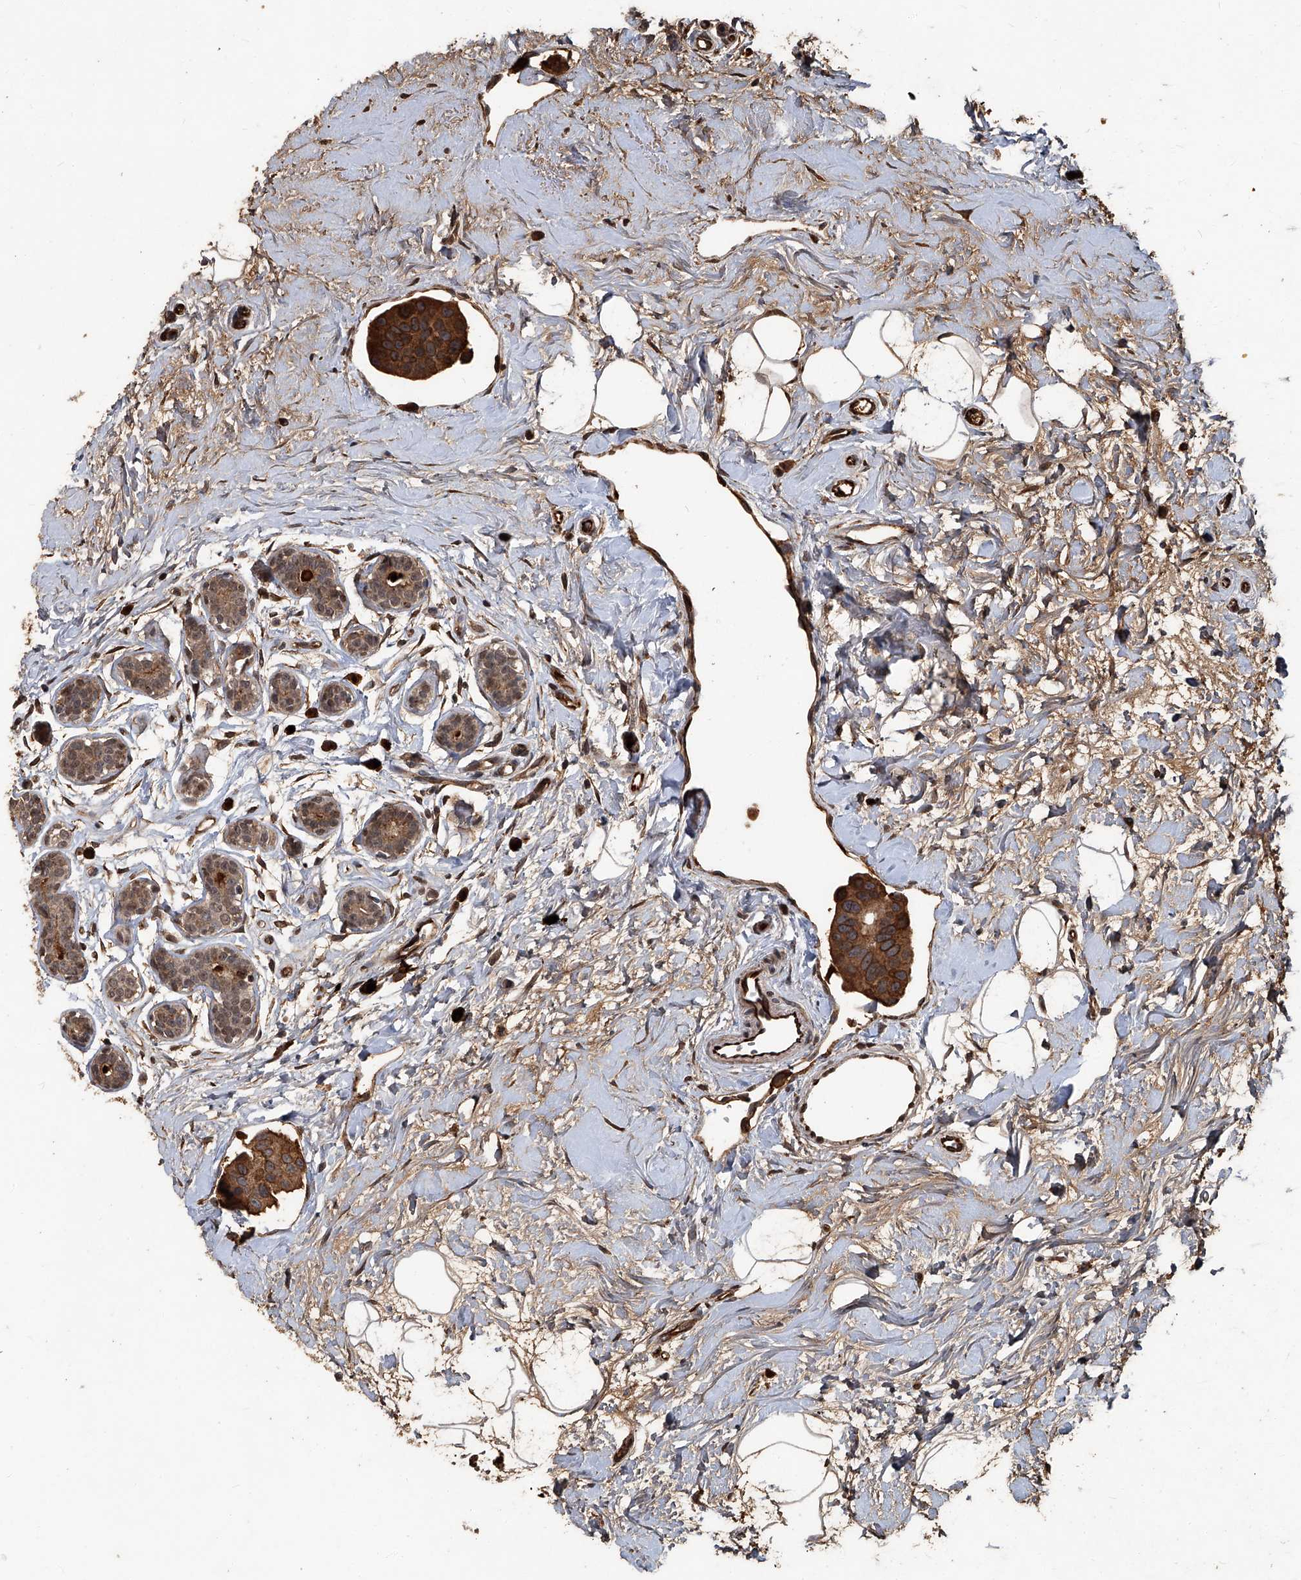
{"staining": {"intensity": "strong", "quantity": ">75%", "location": "cytoplasmic/membranous"}, "tissue": "breast cancer", "cell_type": "Tumor cells", "image_type": "cancer", "snomed": [{"axis": "morphology", "description": "Normal tissue, NOS"}, {"axis": "morphology", "description": "Duct carcinoma"}, {"axis": "topography", "description": "Breast"}], "caption": "Tumor cells demonstrate high levels of strong cytoplasmic/membranous positivity in approximately >75% of cells in human breast intraductal carcinoma. (Stains: DAB (3,3'-diaminobenzidine) in brown, nuclei in blue, Microscopy: brightfield microscopy at high magnification).", "gene": "GPR132", "patient": {"sex": "female", "age": 39}}